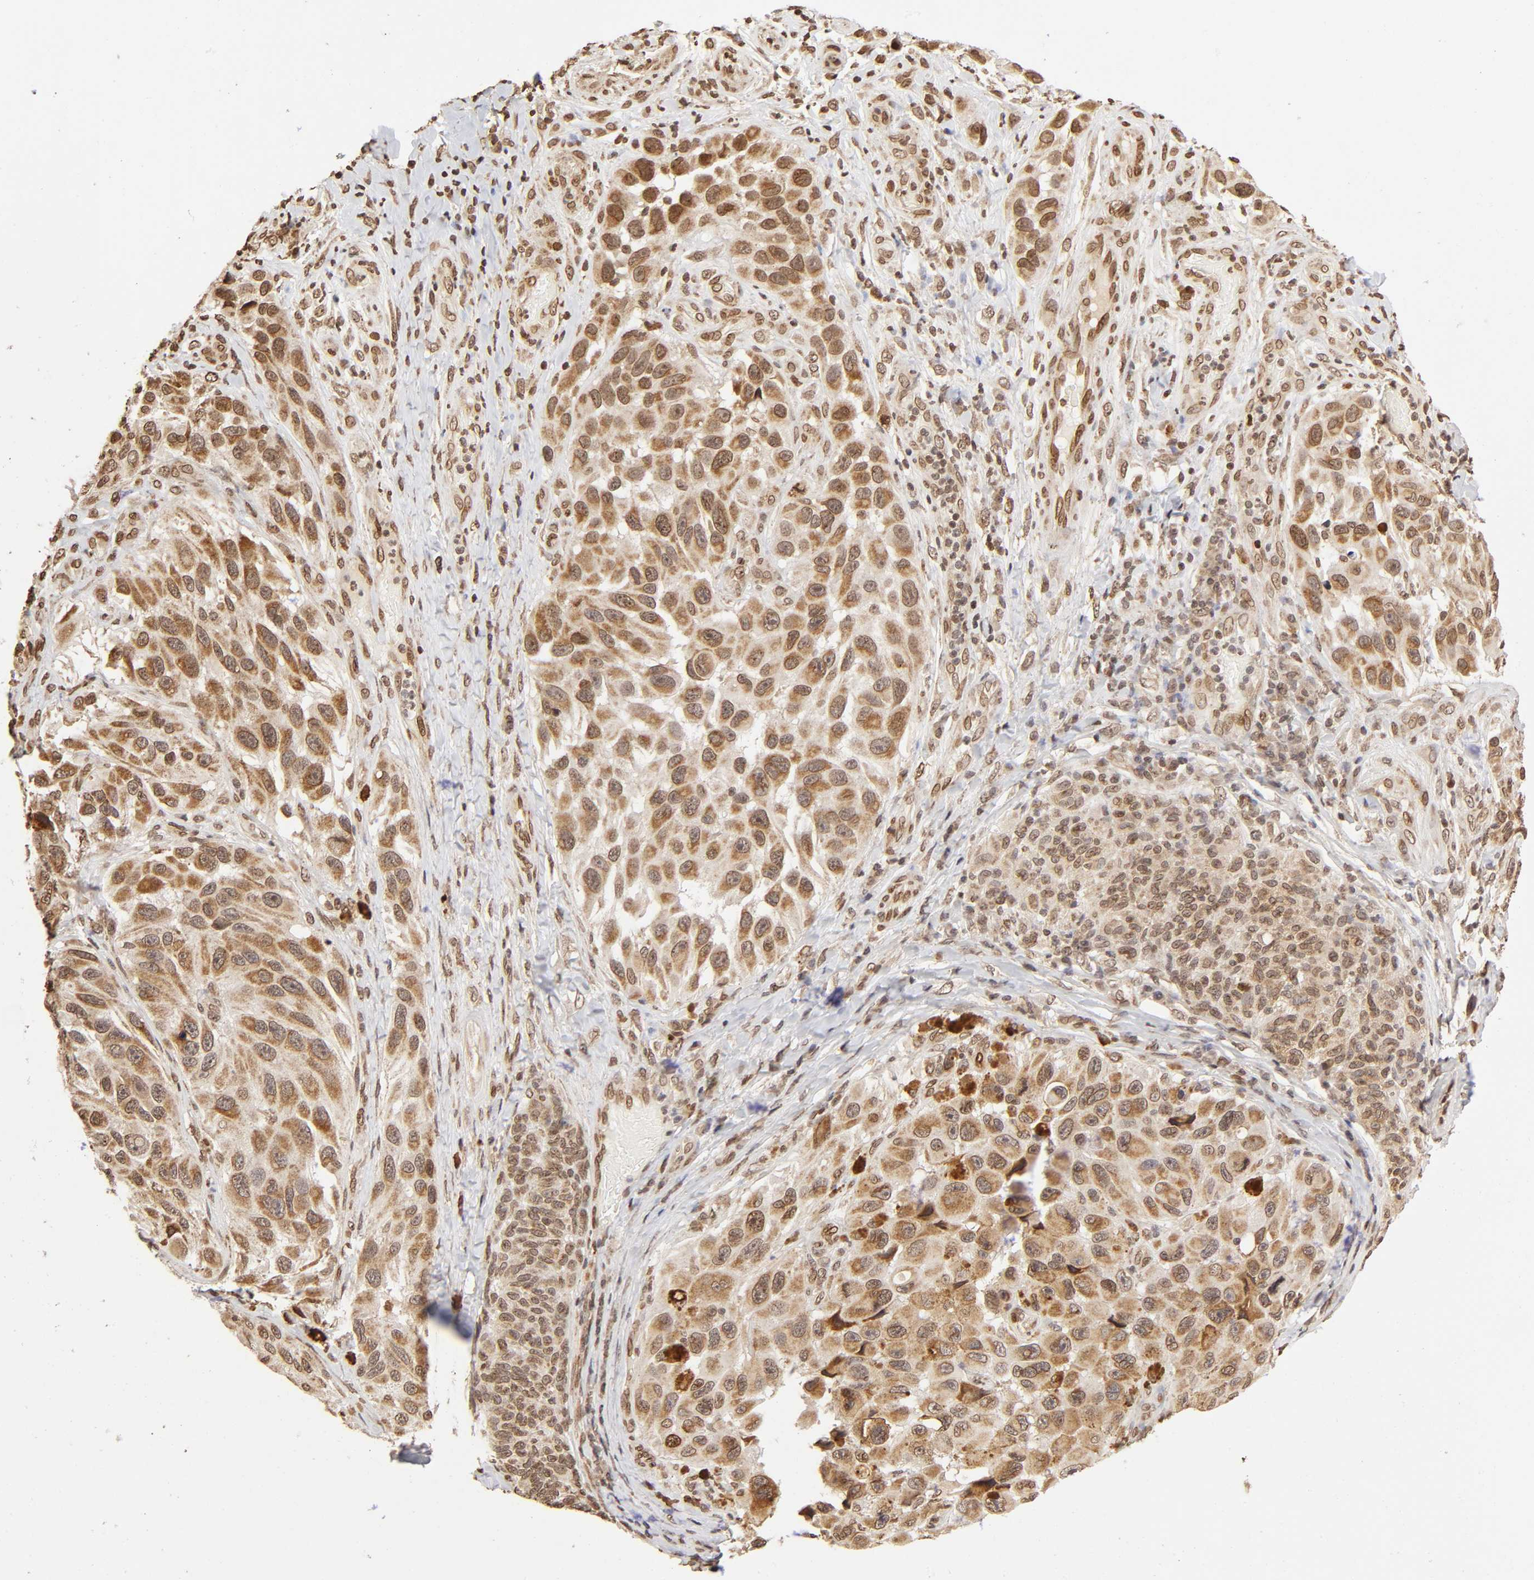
{"staining": {"intensity": "moderate", "quantity": ">75%", "location": "cytoplasmic/membranous"}, "tissue": "melanoma", "cell_type": "Tumor cells", "image_type": "cancer", "snomed": [{"axis": "morphology", "description": "Malignant melanoma, NOS"}, {"axis": "topography", "description": "Skin"}], "caption": "A photomicrograph showing moderate cytoplasmic/membranous positivity in approximately >75% of tumor cells in malignant melanoma, as visualized by brown immunohistochemical staining.", "gene": "MLLT6", "patient": {"sex": "female", "age": 73}}